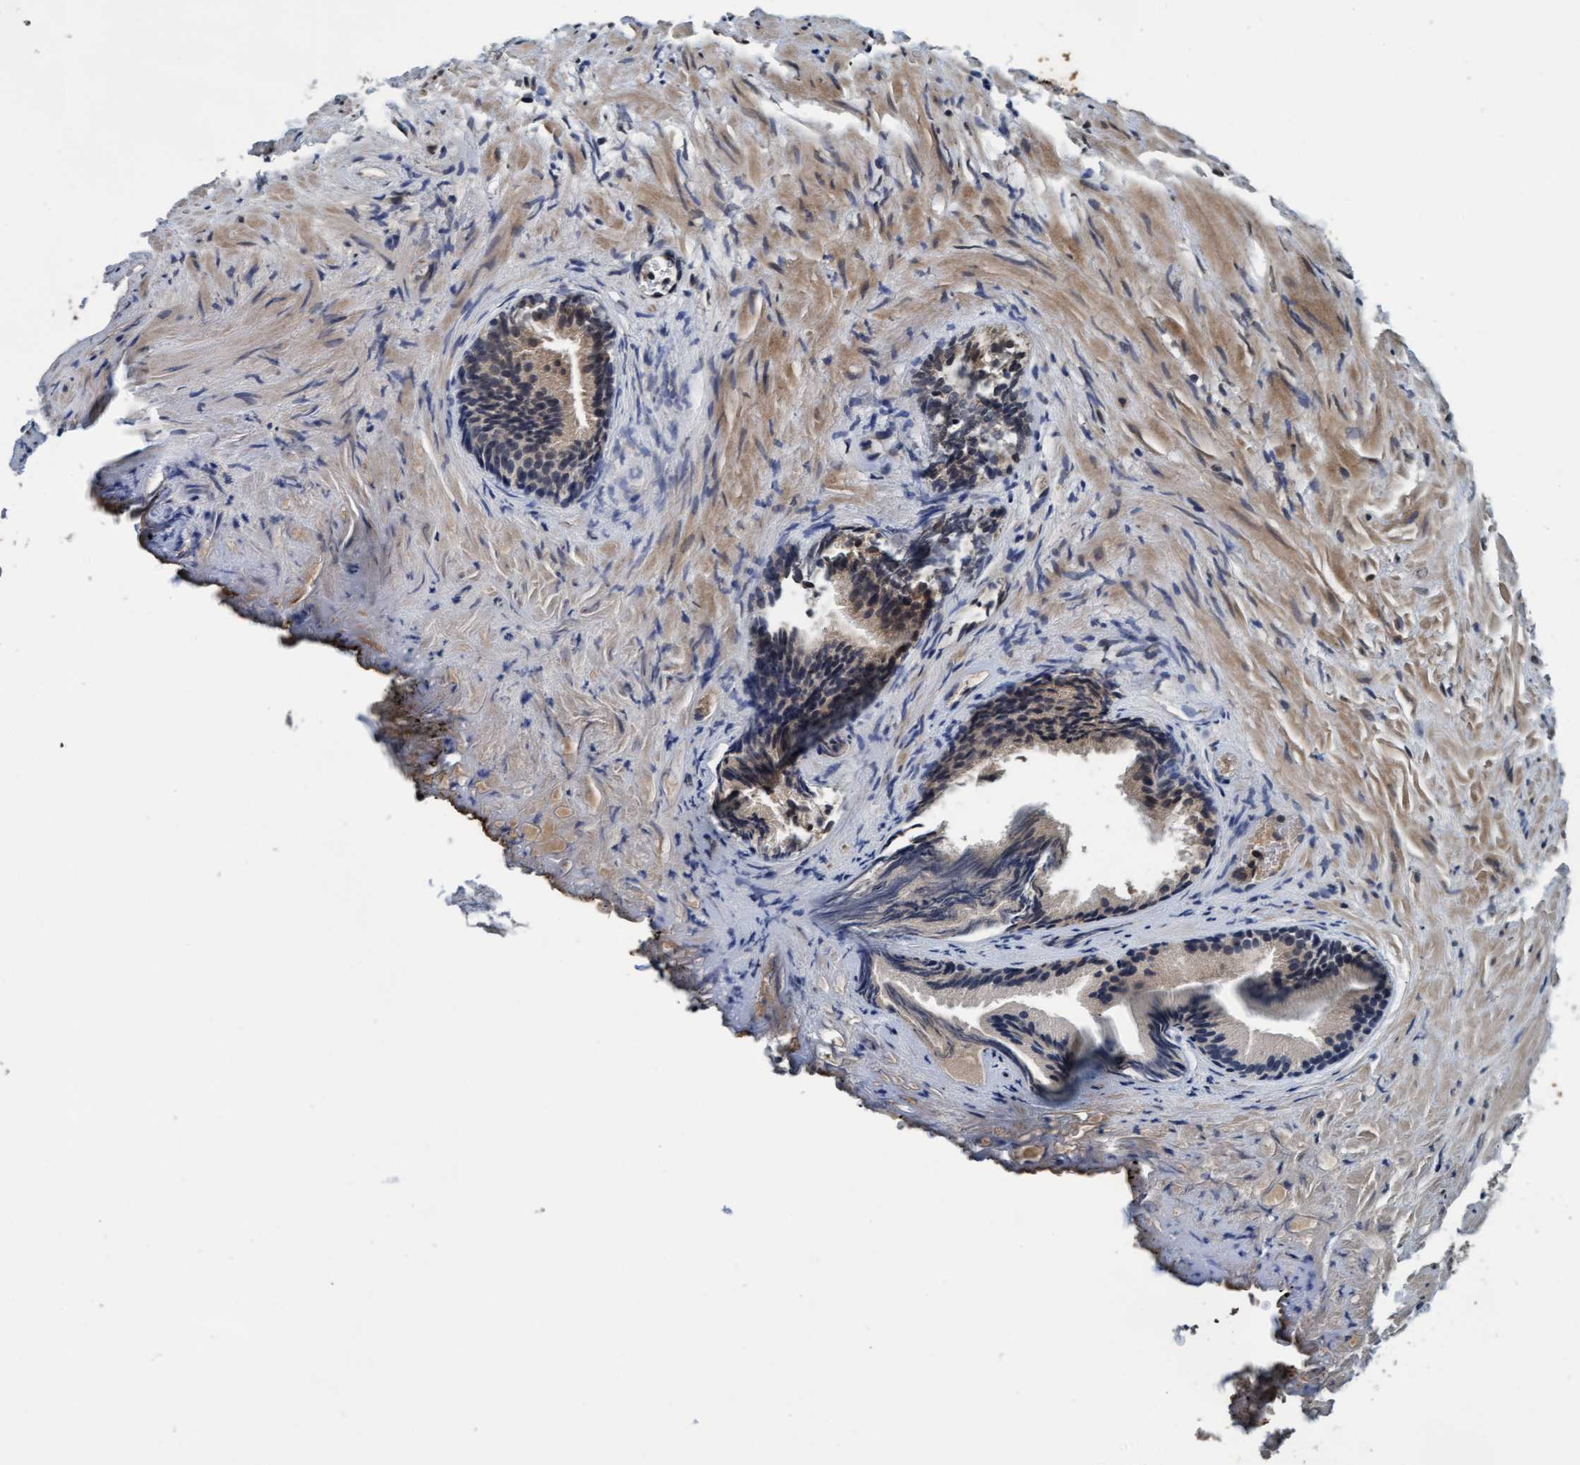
{"staining": {"intensity": "moderate", "quantity": ">75%", "location": "cytoplasmic/membranous,nuclear"}, "tissue": "prostate", "cell_type": "Glandular cells", "image_type": "normal", "snomed": [{"axis": "morphology", "description": "Normal tissue, NOS"}, {"axis": "topography", "description": "Prostate"}], "caption": "An image of prostate stained for a protein displays moderate cytoplasmic/membranous,nuclear brown staining in glandular cells. The protein is shown in brown color, while the nuclei are stained blue.", "gene": "WASF1", "patient": {"sex": "male", "age": 76}}